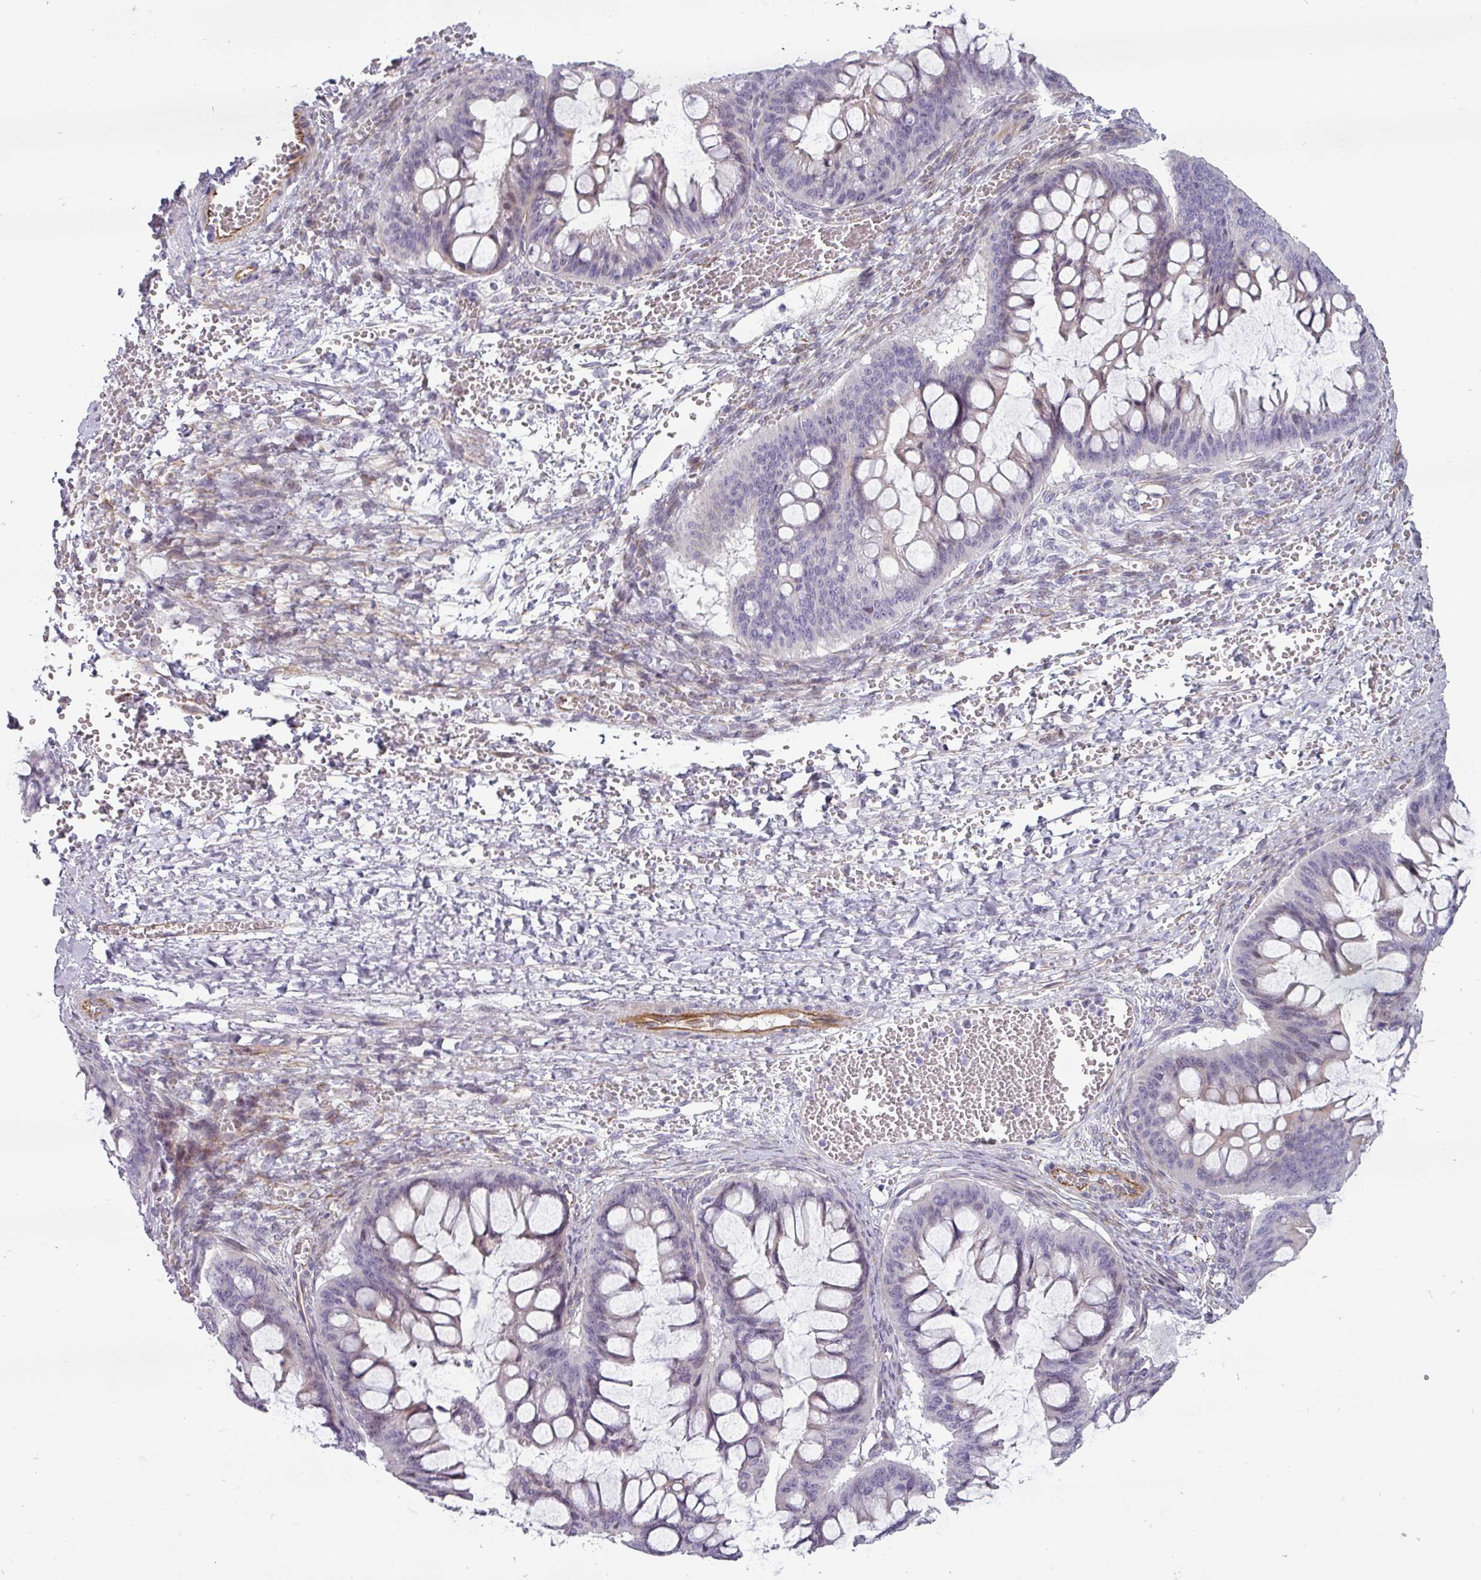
{"staining": {"intensity": "negative", "quantity": "none", "location": "none"}, "tissue": "ovarian cancer", "cell_type": "Tumor cells", "image_type": "cancer", "snomed": [{"axis": "morphology", "description": "Cystadenocarcinoma, mucinous, NOS"}, {"axis": "topography", "description": "Ovary"}], "caption": "Tumor cells show no significant expression in ovarian mucinous cystadenocarcinoma.", "gene": "CHRDL1", "patient": {"sex": "female", "age": 73}}